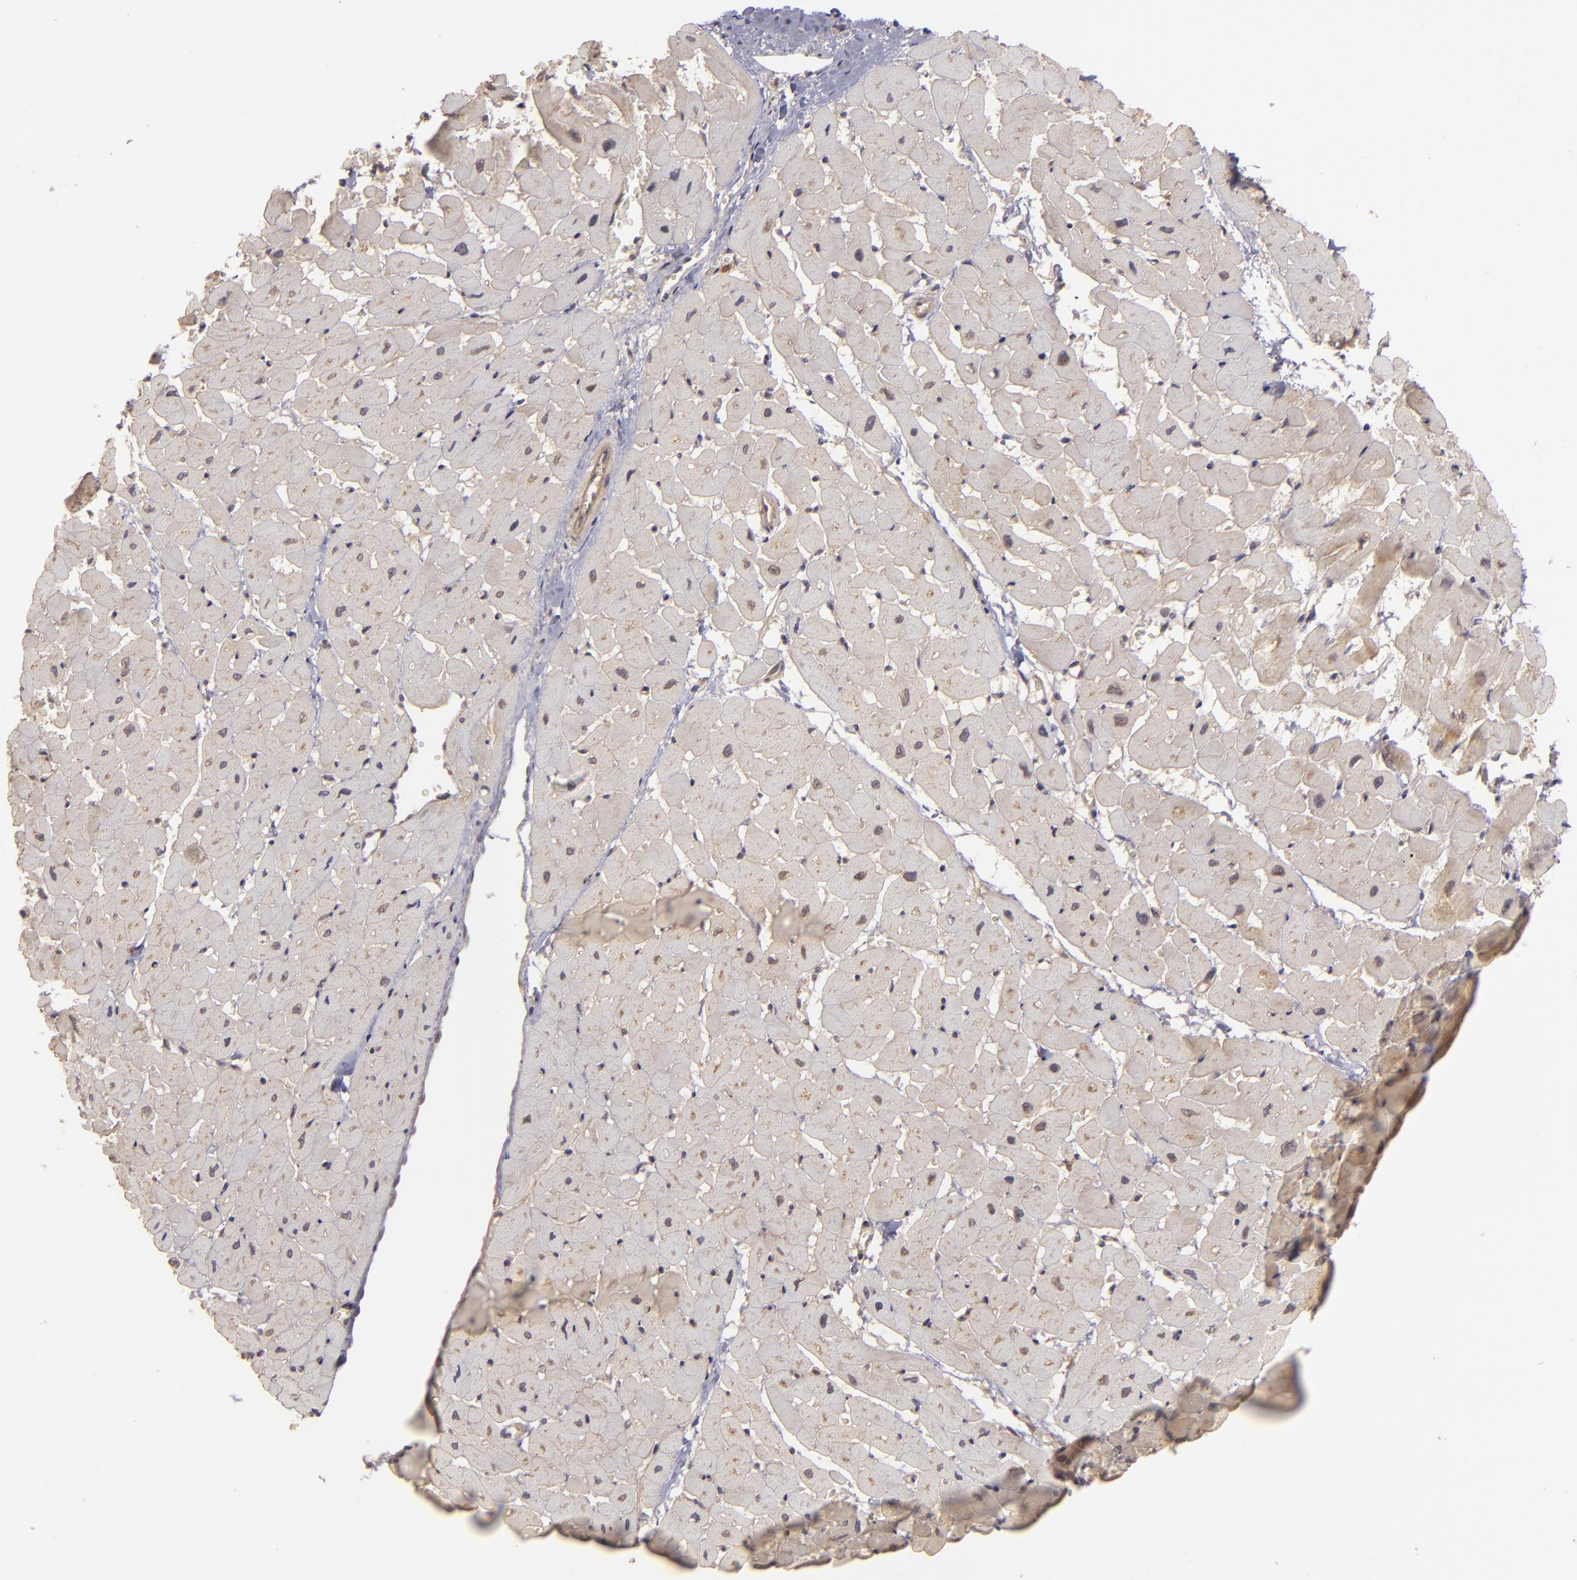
{"staining": {"intensity": "weak", "quantity": ">75%", "location": "cytoplasmic/membranous"}, "tissue": "heart muscle", "cell_type": "Cardiomyocytes", "image_type": "normal", "snomed": [{"axis": "morphology", "description": "Normal tissue, NOS"}, {"axis": "topography", "description": "Heart"}], "caption": "Heart muscle stained for a protein (brown) exhibits weak cytoplasmic/membranous positive expression in approximately >75% of cardiomyocytes.", "gene": "PRKCD", "patient": {"sex": "male", "age": 45}}